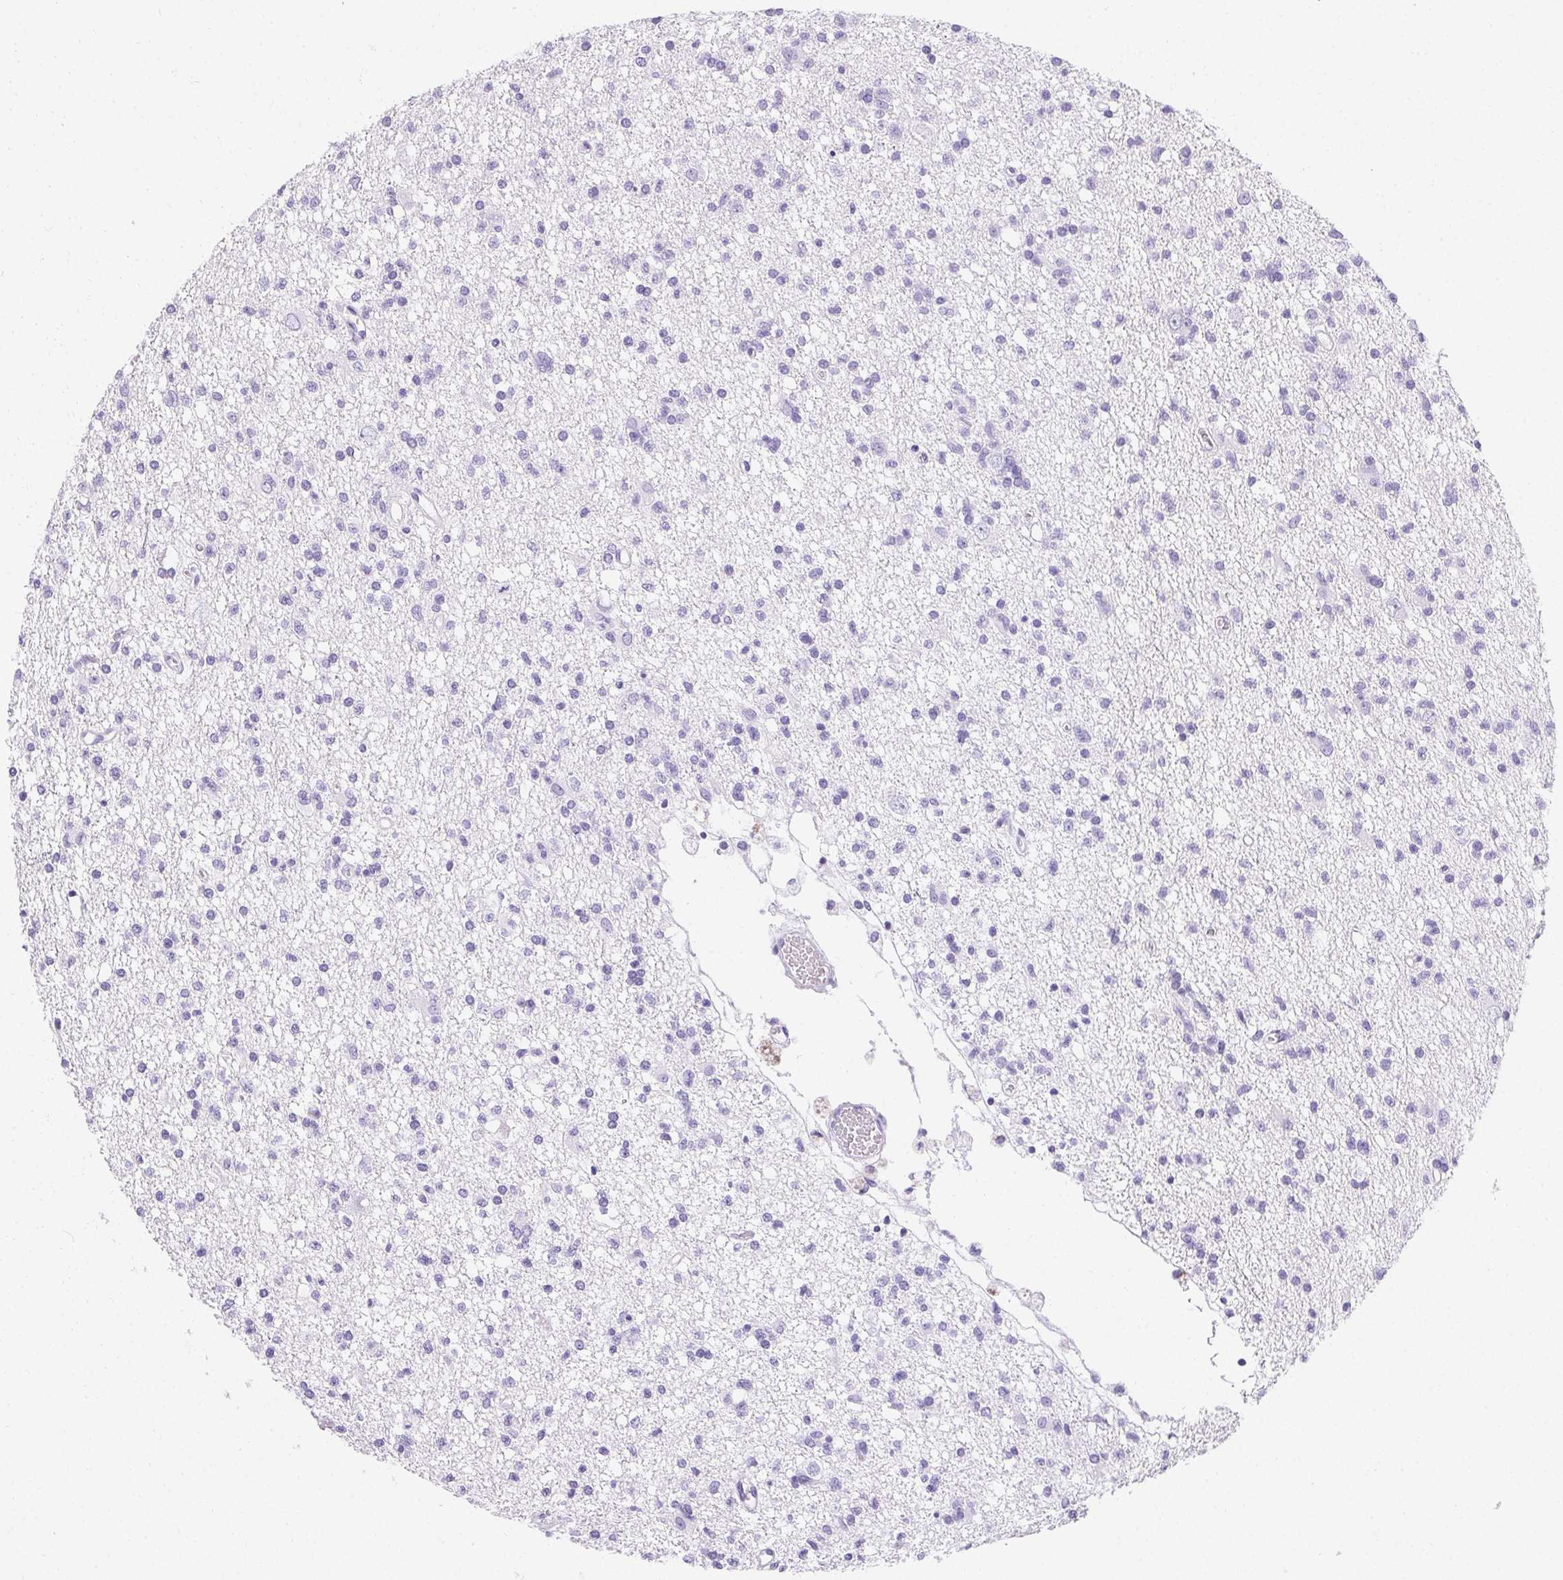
{"staining": {"intensity": "negative", "quantity": "none", "location": "none"}, "tissue": "glioma", "cell_type": "Tumor cells", "image_type": "cancer", "snomed": [{"axis": "morphology", "description": "Glioma, malignant, Low grade"}, {"axis": "topography", "description": "Brain"}], "caption": "This is a histopathology image of IHC staining of low-grade glioma (malignant), which shows no staining in tumor cells.", "gene": "ASGR2", "patient": {"sex": "male", "age": 64}}